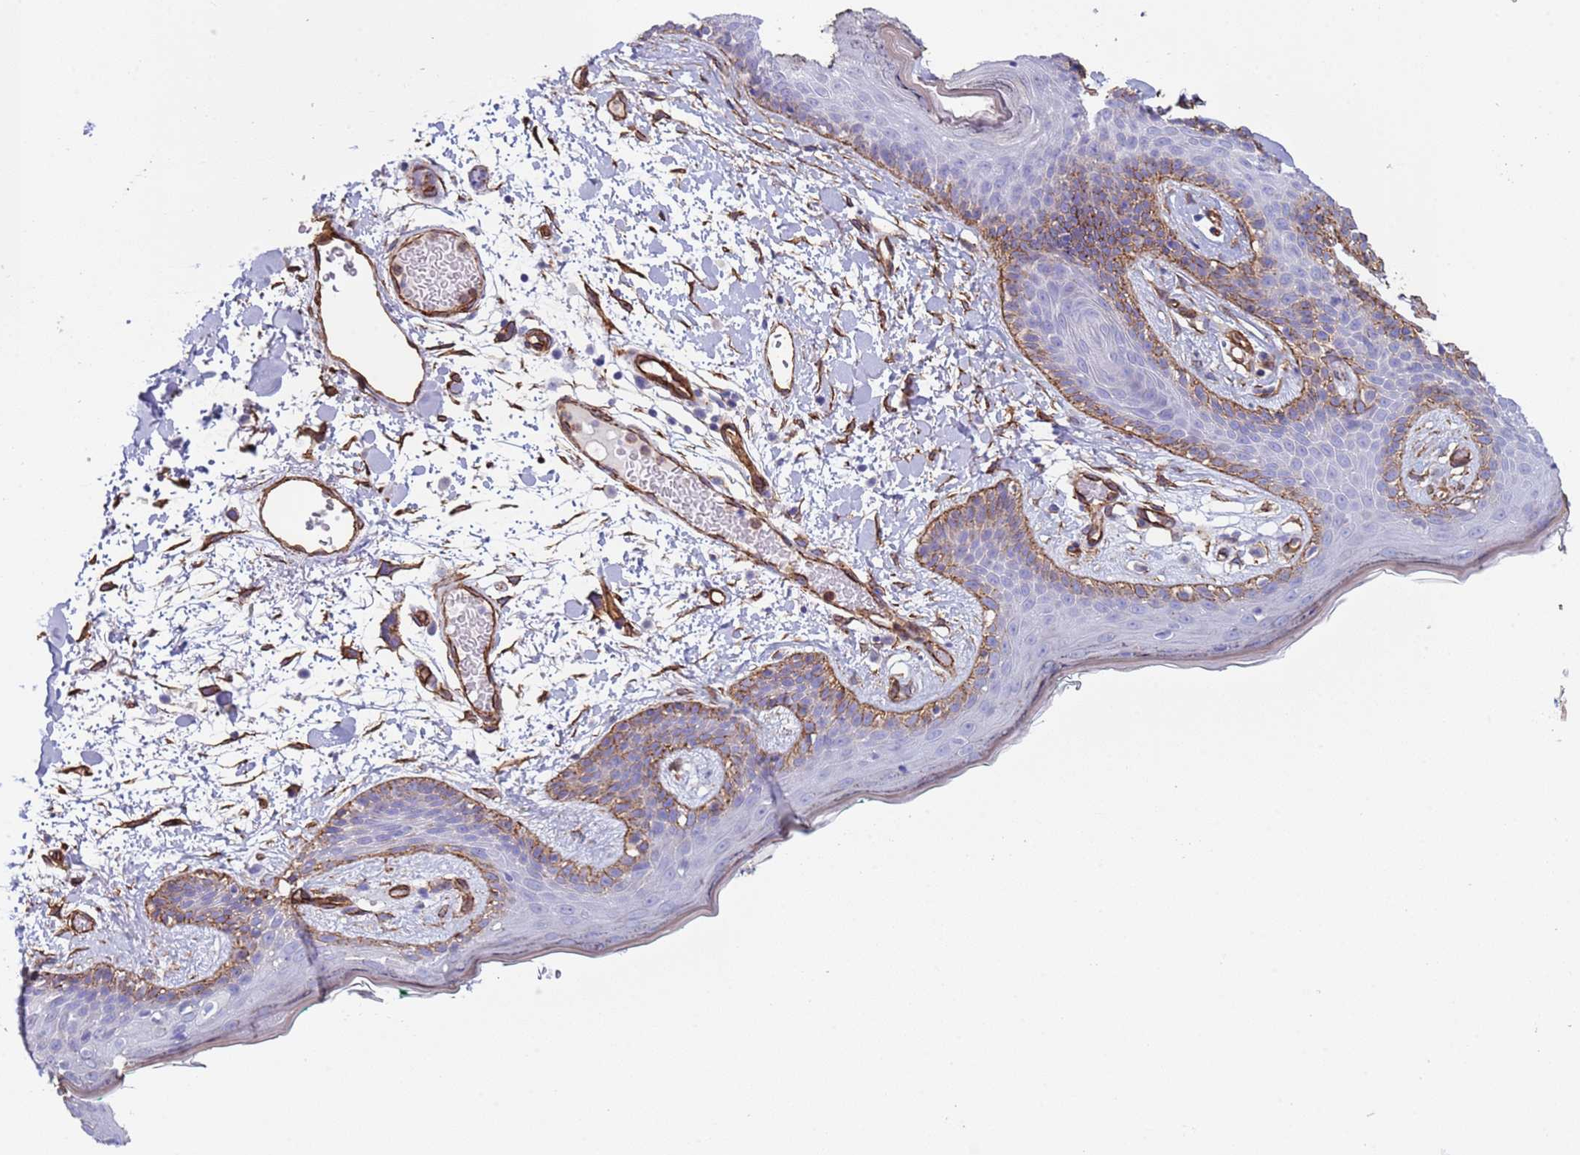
{"staining": {"intensity": "strong", "quantity": ">75%", "location": "cytoplasmic/membranous"}, "tissue": "skin", "cell_type": "Fibroblasts", "image_type": "normal", "snomed": [{"axis": "morphology", "description": "Normal tissue, NOS"}, {"axis": "topography", "description": "Skin"}], "caption": "Brown immunohistochemical staining in normal human skin reveals strong cytoplasmic/membranous staining in about >75% of fibroblasts. (brown staining indicates protein expression, while blue staining denotes nuclei).", "gene": "GASK1A", "patient": {"sex": "male", "age": 79}}